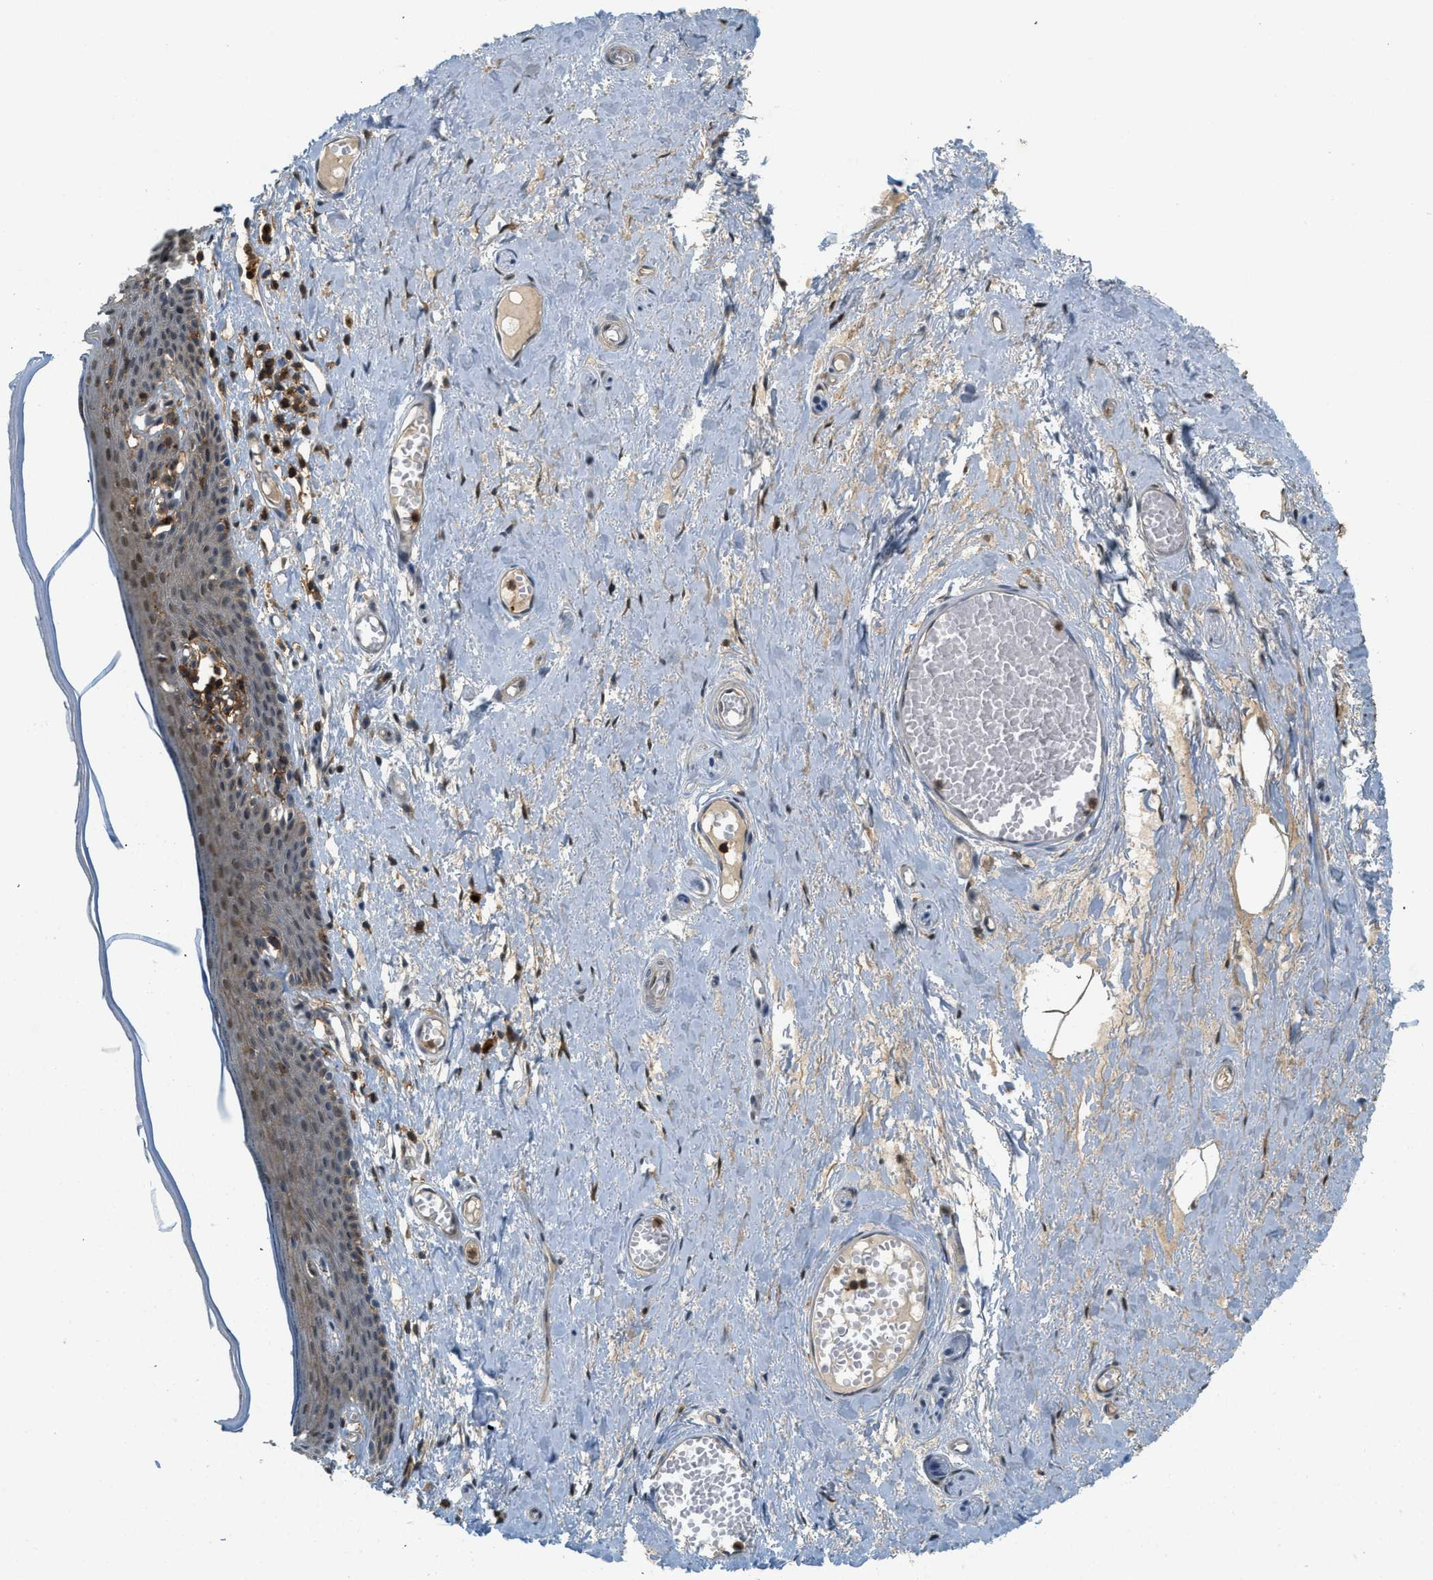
{"staining": {"intensity": "moderate", "quantity": "25%-75%", "location": "cytoplasmic/membranous"}, "tissue": "skin", "cell_type": "Epidermal cells", "image_type": "normal", "snomed": [{"axis": "morphology", "description": "Normal tissue, NOS"}, {"axis": "topography", "description": "Adipose tissue"}, {"axis": "topography", "description": "Vascular tissue"}, {"axis": "topography", "description": "Anal"}, {"axis": "topography", "description": "Peripheral nerve tissue"}], "caption": "Brown immunohistochemical staining in normal human skin demonstrates moderate cytoplasmic/membranous positivity in approximately 25%-75% of epidermal cells. (DAB (3,3'-diaminobenzidine) IHC, brown staining for protein, blue staining for nuclei).", "gene": "GMPPB", "patient": {"sex": "female", "age": 54}}